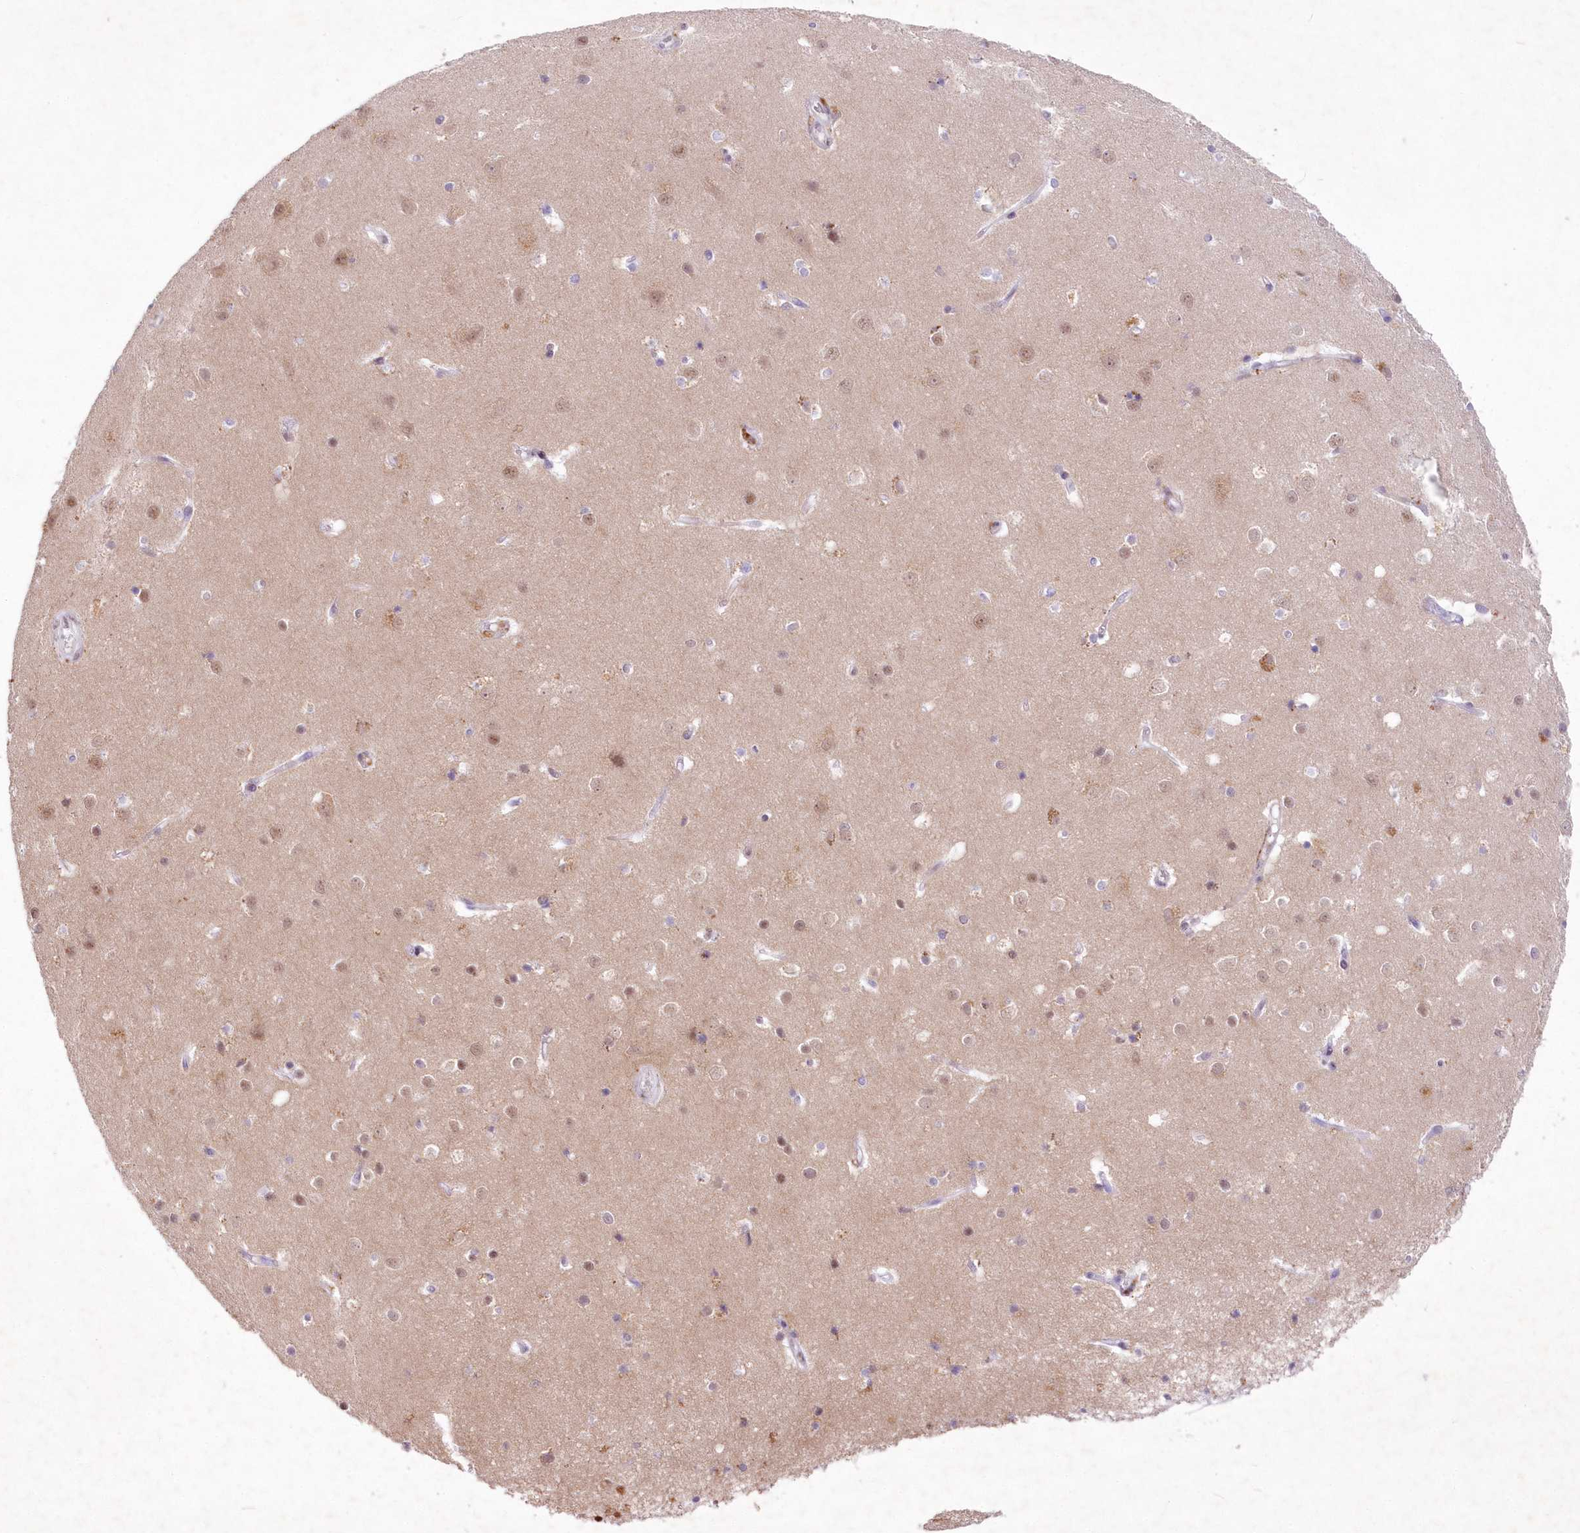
{"staining": {"intensity": "negative", "quantity": "none", "location": "none"}, "tissue": "cerebral cortex", "cell_type": "Endothelial cells", "image_type": "normal", "snomed": [{"axis": "morphology", "description": "Normal tissue, NOS"}, {"axis": "topography", "description": "Cerebral cortex"}], "caption": "Endothelial cells are negative for brown protein staining in benign cerebral cortex. Brightfield microscopy of immunohistochemistry (IHC) stained with DAB (brown) and hematoxylin (blue), captured at high magnification.", "gene": "ENSG00000275740", "patient": {"sex": "male", "age": 54}}